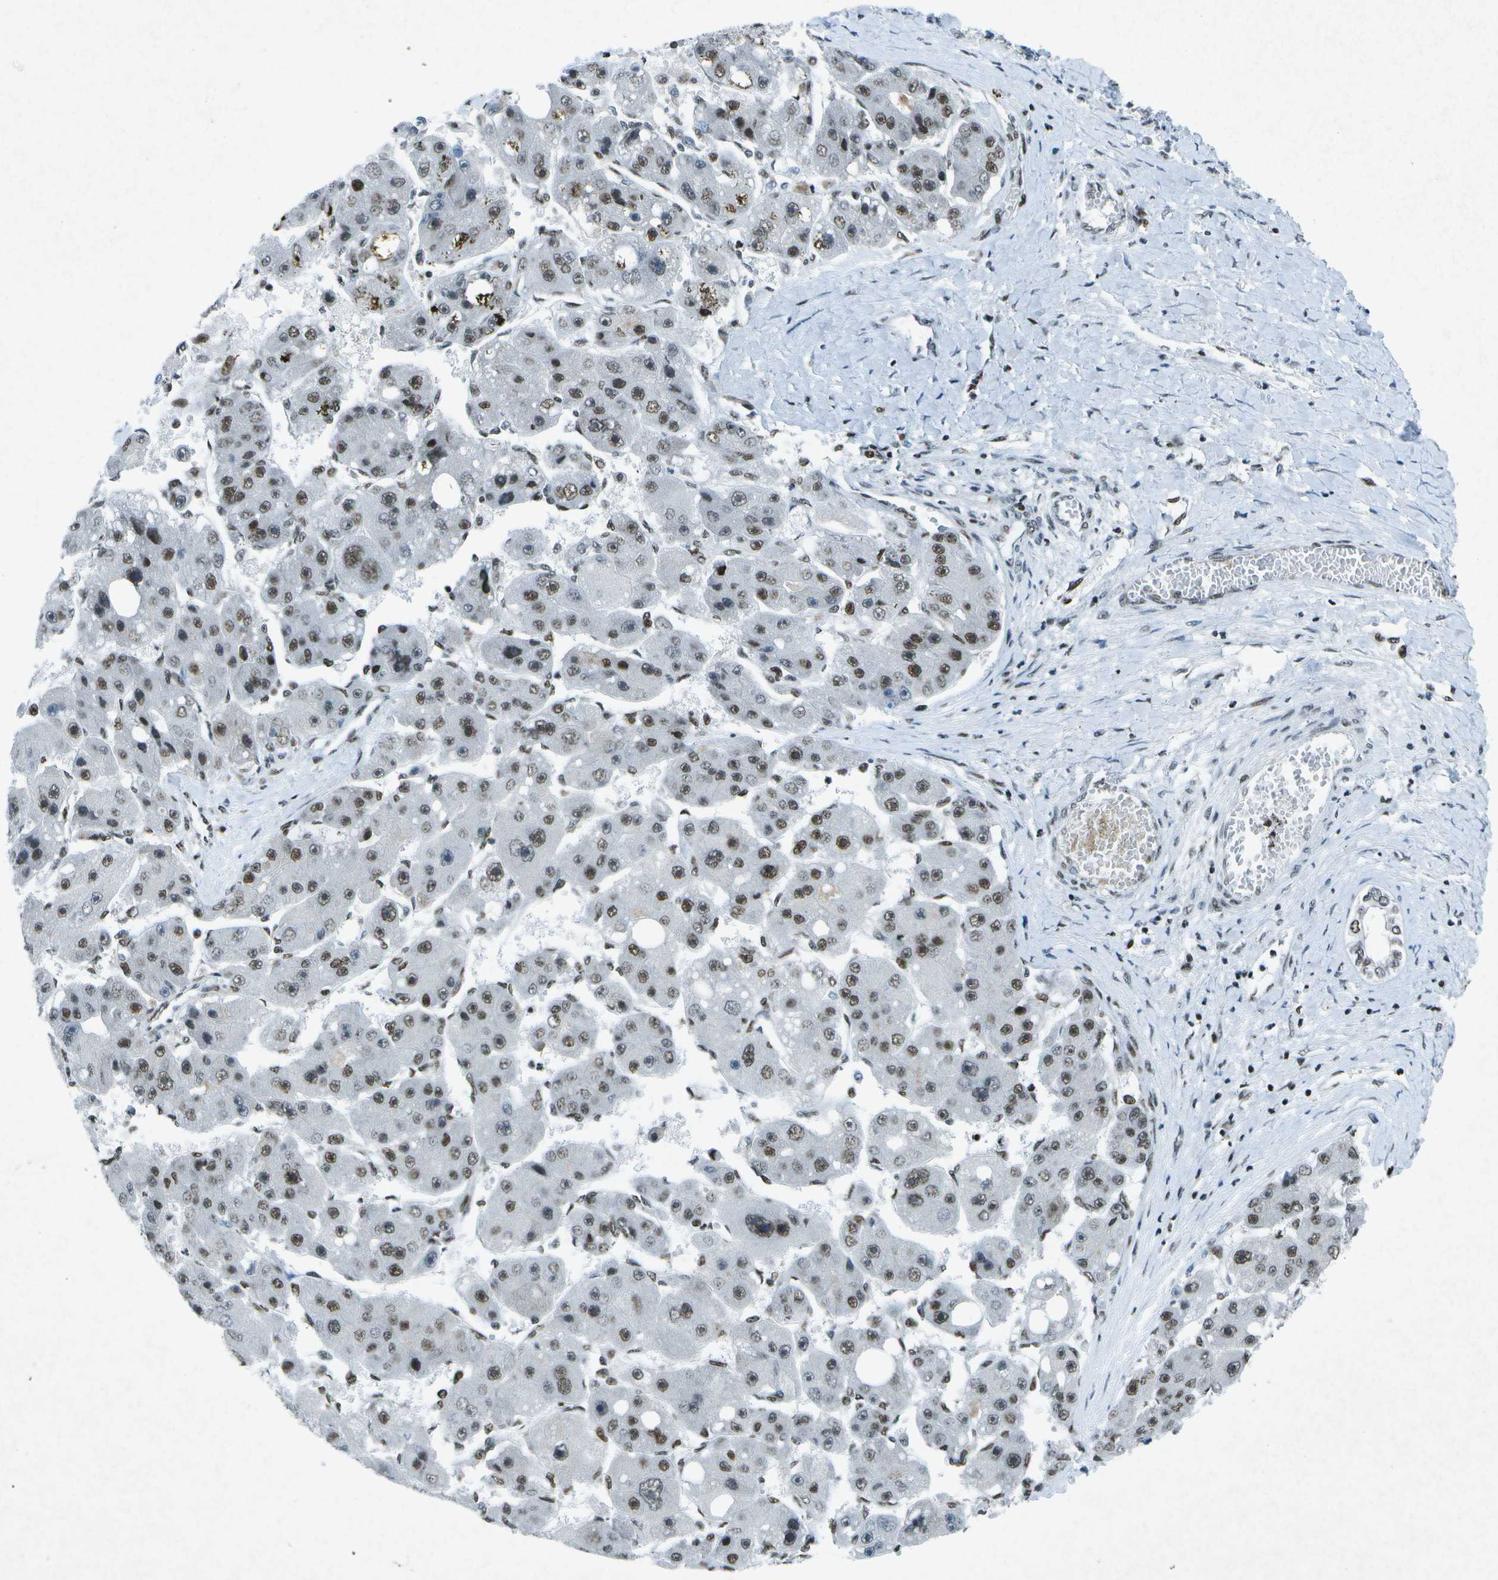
{"staining": {"intensity": "moderate", "quantity": ">75%", "location": "nuclear"}, "tissue": "liver cancer", "cell_type": "Tumor cells", "image_type": "cancer", "snomed": [{"axis": "morphology", "description": "Carcinoma, Hepatocellular, NOS"}, {"axis": "topography", "description": "Liver"}], "caption": "A brown stain labels moderate nuclear positivity of a protein in hepatocellular carcinoma (liver) tumor cells.", "gene": "MTA2", "patient": {"sex": "female", "age": 61}}